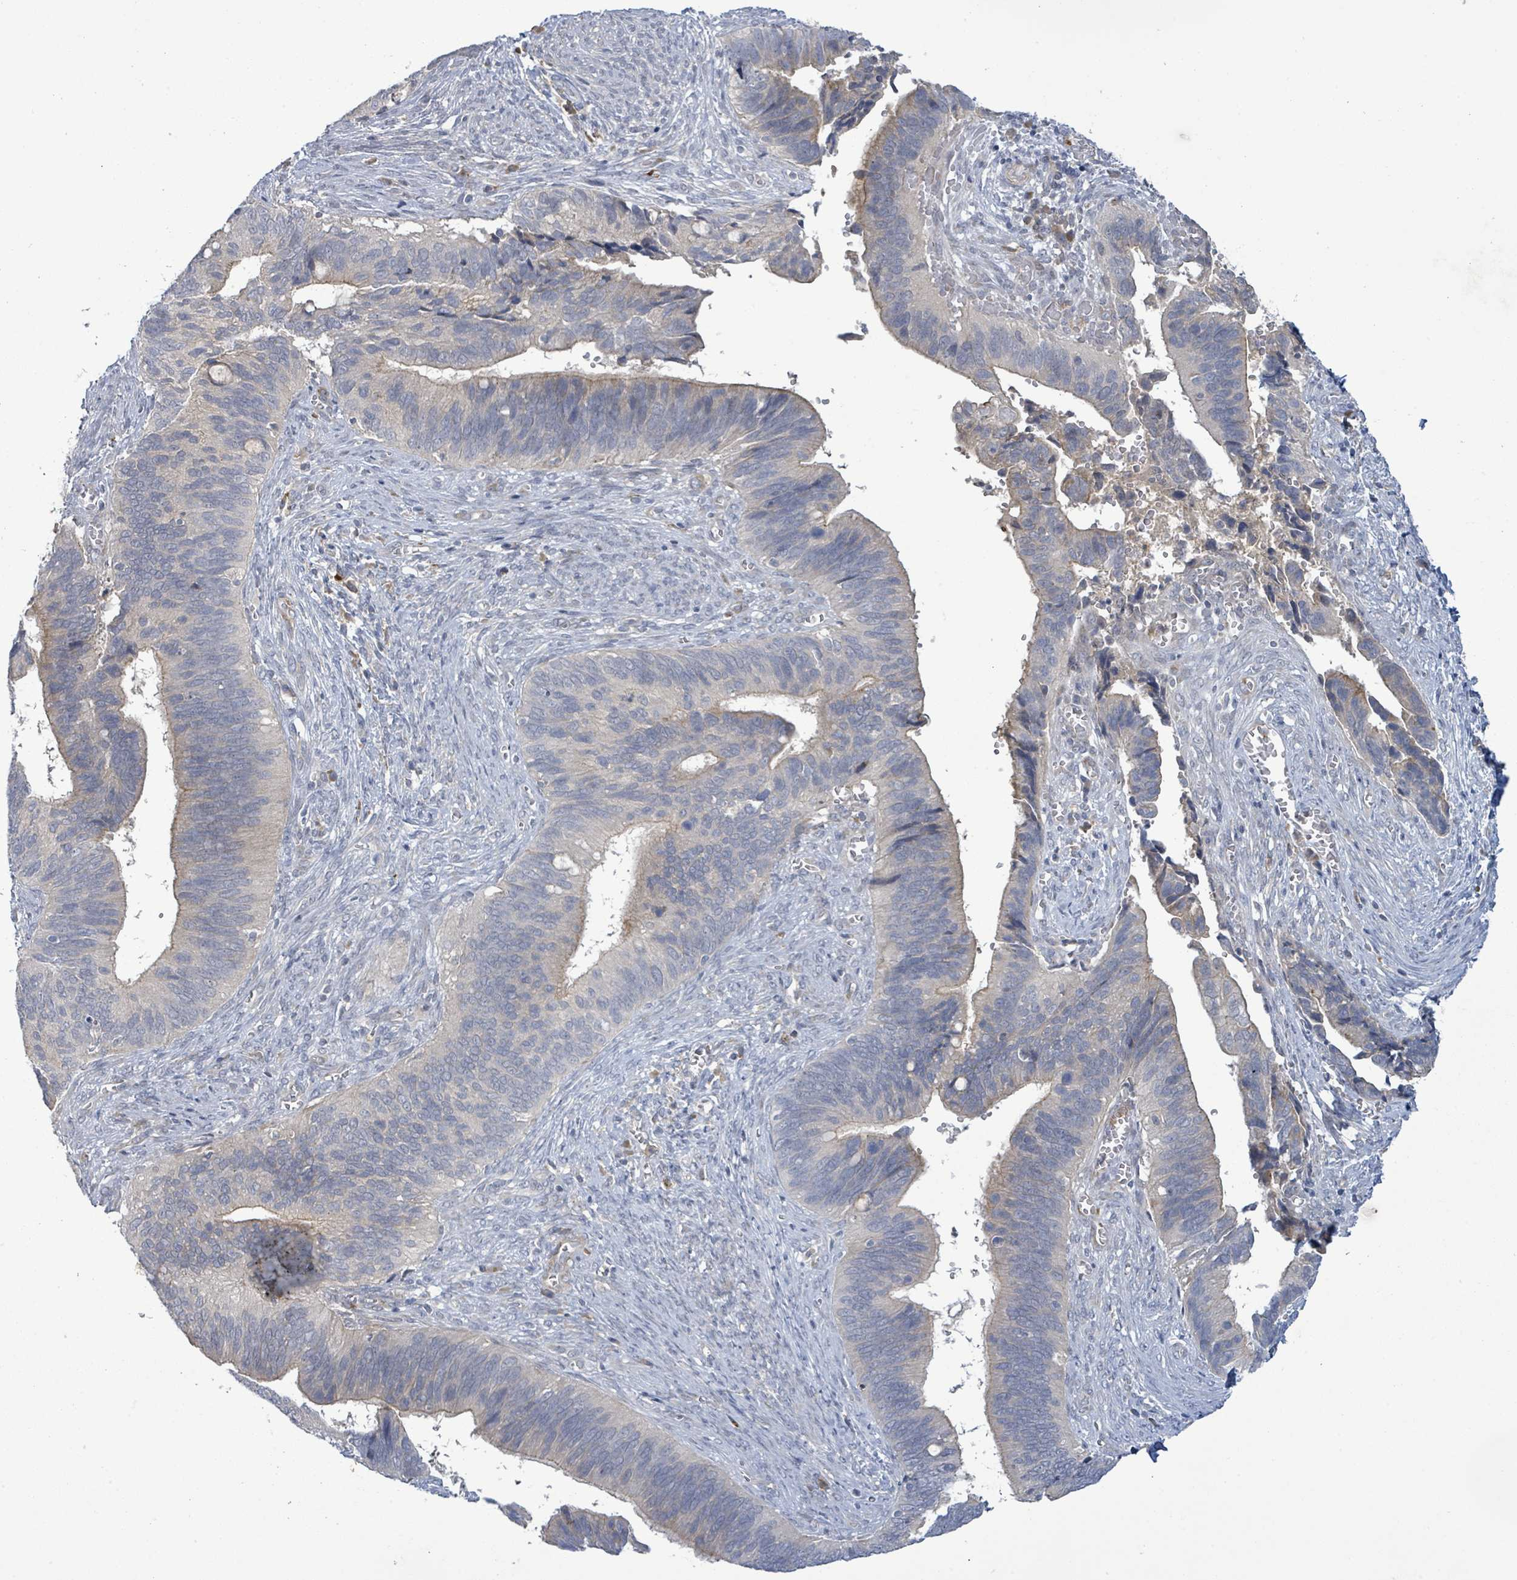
{"staining": {"intensity": "weak", "quantity": "<25%", "location": "cytoplasmic/membranous"}, "tissue": "cervical cancer", "cell_type": "Tumor cells", "image_type": "cancer", "snomed": [{"axis": "morphology", "description": "Adenocarcinoma, NOS"}, {"axis": "topography", "description": "Cervix"}], "caption": "Immunohistochemical staining of cervical cancer (adenocarcinoma) demonstrates no significant expression in tumor cells.", "gene": "SLIT3", "patient": {"sex": "female", "age": 42}}